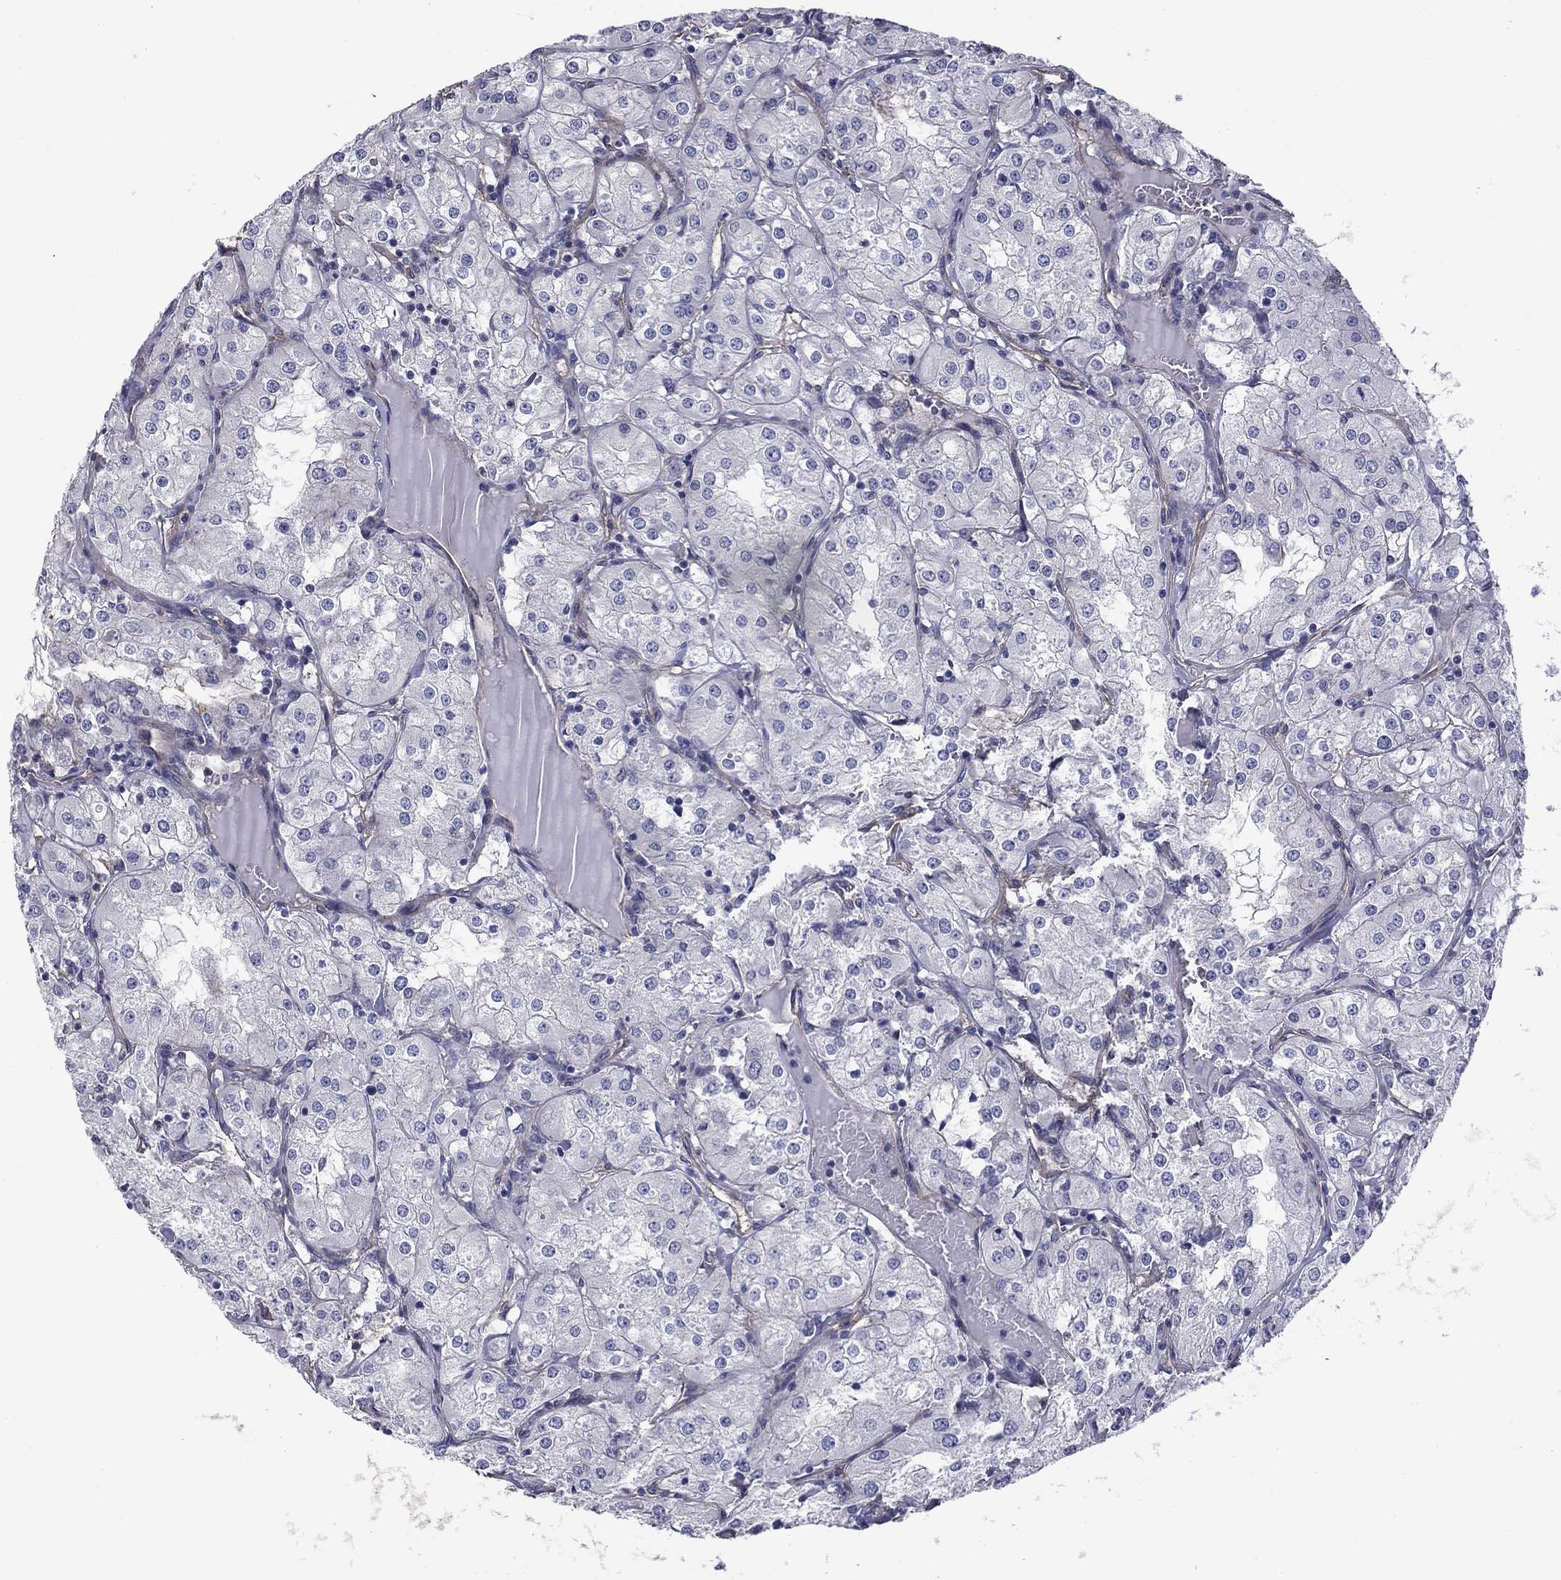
{"staining": {"intensity": "negative", "quantity": "none", "location": "none"}, "tissue": "renal cancer", "cell_type": "Tumor cells", "image_type": "cancer", "snomed": [{"axis": "morphology", "description": "Adenocarcinoma, NOS"}, {"axis": "topography", "description": "Kidney"}], "caption": "Photomicrograph shows no significant protein expression in tumor cells of renal cancer.", "gene": "TCHH", "patient": {"sex": "male", "age": 77}}